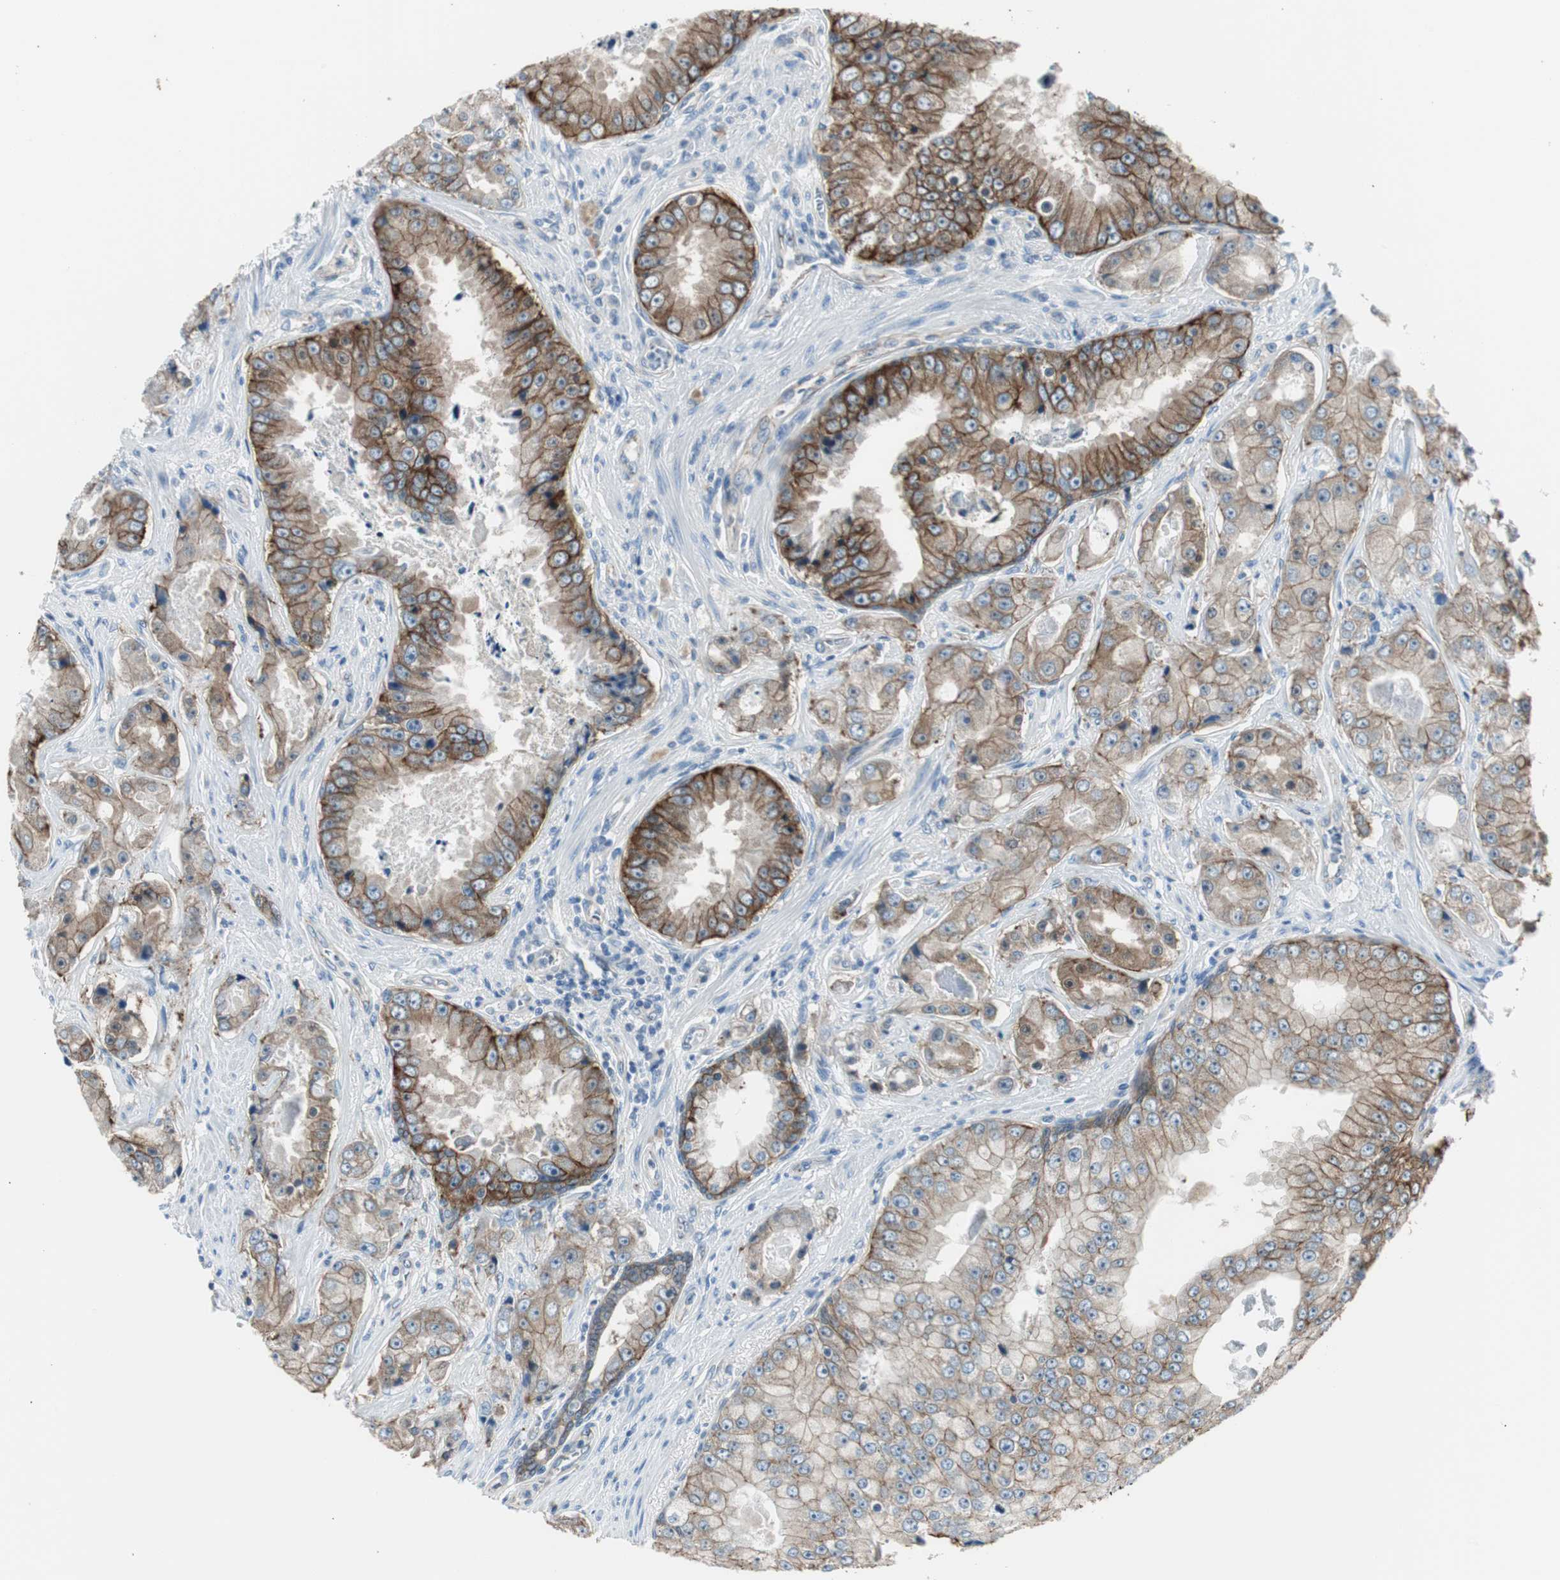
{"staining": {"intensity": "moderate", "quantity": ">75%", "location": "cytoplasmic/membranous"}, "tissue": "prostate cancer", "cell_type": "Tumor cells", "image_type": "cancer", "snomed": [{"axis": "morphology", "description": "Adenocarcinoma, High grade"}, {"axis": "topography", "description": "Prostate"}], "caption": "About >75% of tumor cells in human high-grade adenocarcinoma (prostate) show moderate cytoplasmic/membranous protein staining as visualized by brown immunohistochemical staining.", "gene": "STXBP4", "patient": {"sex": "male", "age": 73}}